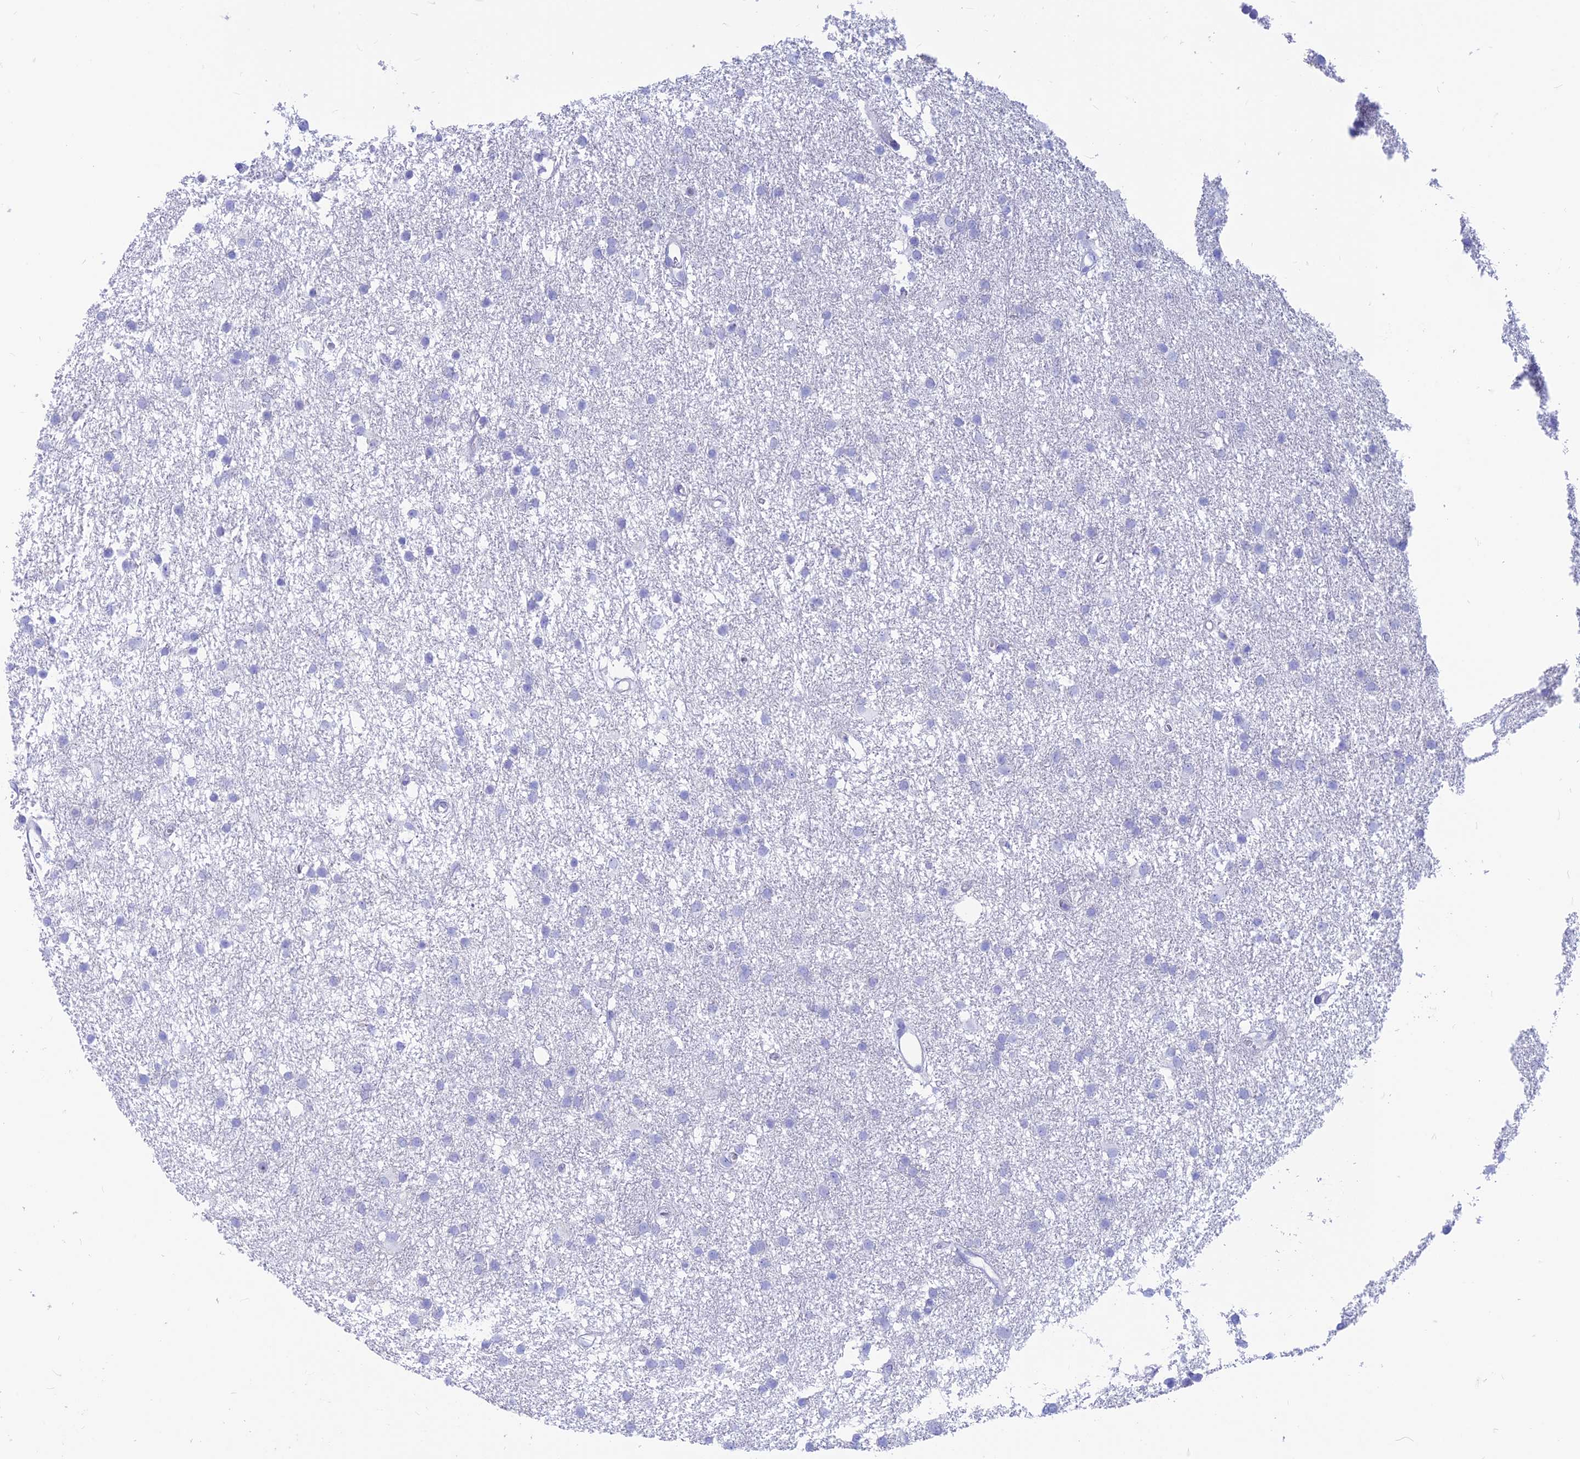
{"staining": {"intensity": "negative", "quantity": "none", "location": "none"}, "tissue": "glioma", "cell_type": "Tumor cells", "image_type": "cancer", "snomed": [{"axis": "morphology", "description": "Glioma, malignant, High grade"}, {"axis": "topography", "description": "Brain"}], "caption": "Malignant high-grade glioma was stained to show a protein in brown. There is no significant staining in tumor cells.", "gene": "GNGT2", "patient": {"sex": "male", "age": 77}}